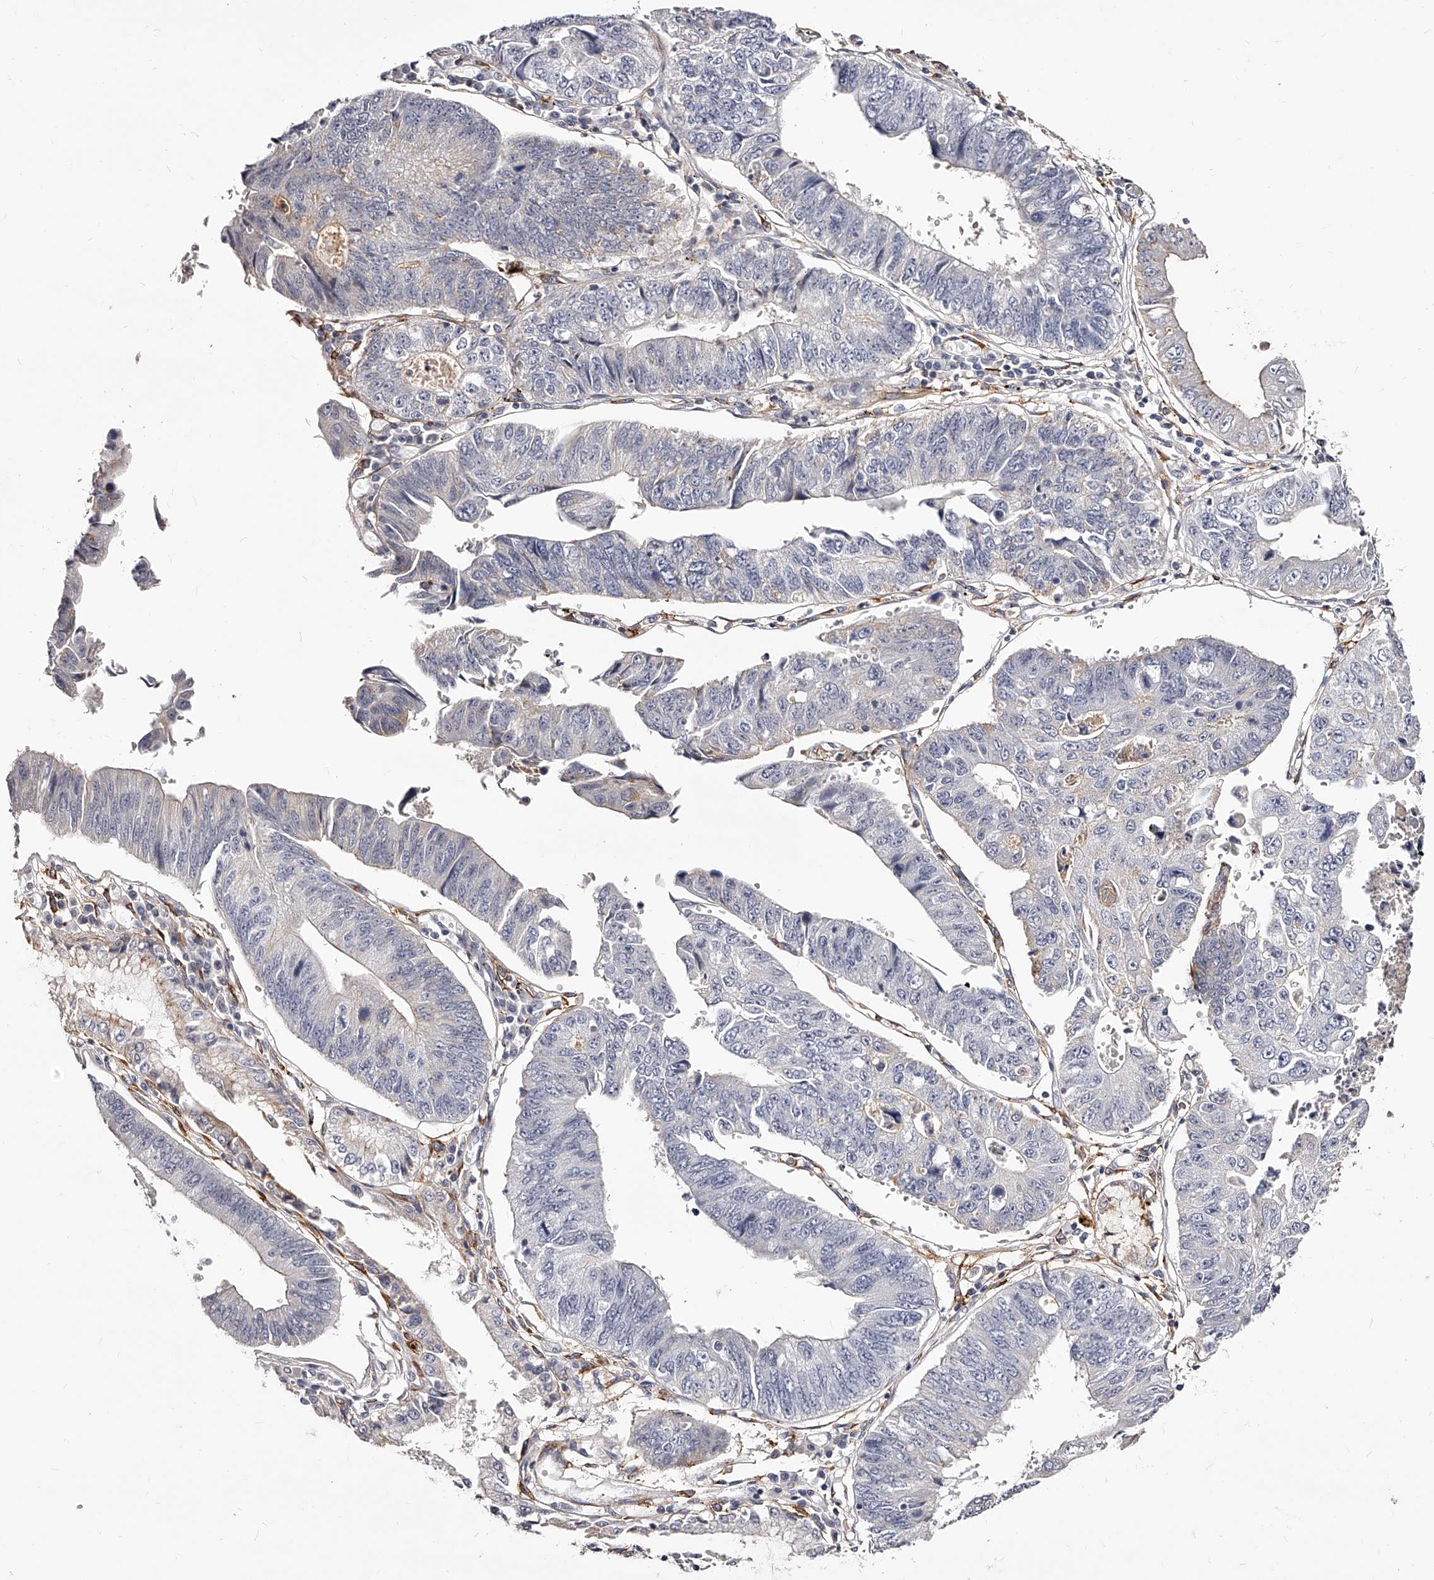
{"staining": {"intensity": "negative", "quantity": "none", "location": "none"}, "tissue": "stomach cancer", "cell_type": "Tumor cells", "image_type": "cancer", "snomed": [{"axis": "morphology", "description": "Adenocarcinoma, NOS"}, {"axis": "topography", "description": "Stomach"}], "caption": "The immunohistochemistry (IHC) image has no significant expression in tumor cells of stomach cancer (adenocarcinoma) tissue. Nuclei are stained in blue.", "gene": "CD82", "patient": {"sex": "male", "age": 59}}